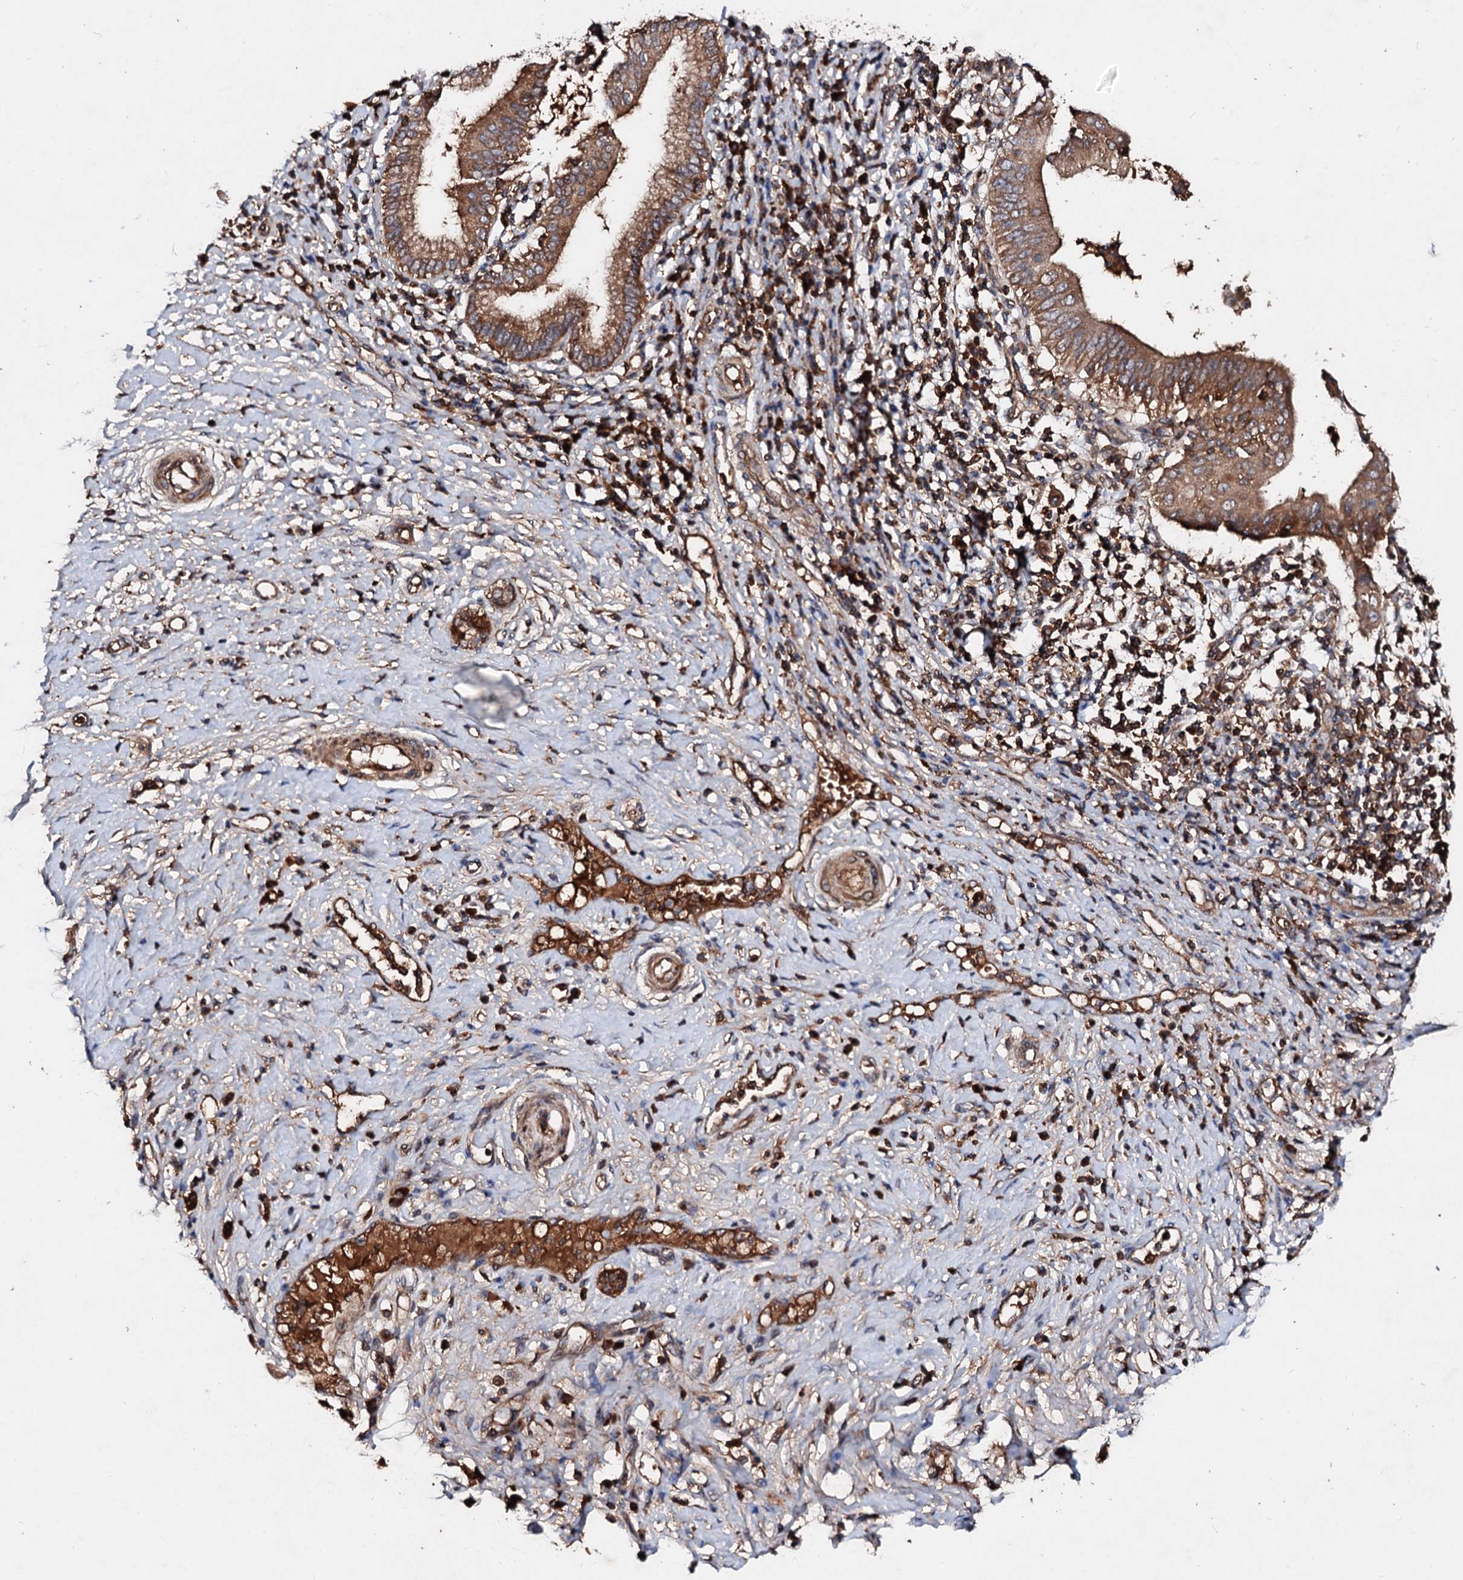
{"staining": {"intensity": "moderate", "quantity": ">75%", "location": "cytoplasmic/membranous"}, "tissue": "pancreatic cancer", "cell_type": "Tumor cells", "image_type": "cancer", "snomed": [{"axis": "morphology", "description": "Adenocarcinoma, NOS"}, {"axis": "topography", "description": "Pancreas"}], "caption": "Pancreatic cancer (adenocarcinoma) stained for a protein (brown) exhibits moderate cytoplasmic/membranous positive positivity in about >75% of tumor cells.", "gene": "EXTL1", "patient": {"sex": "male", "age": 68}}